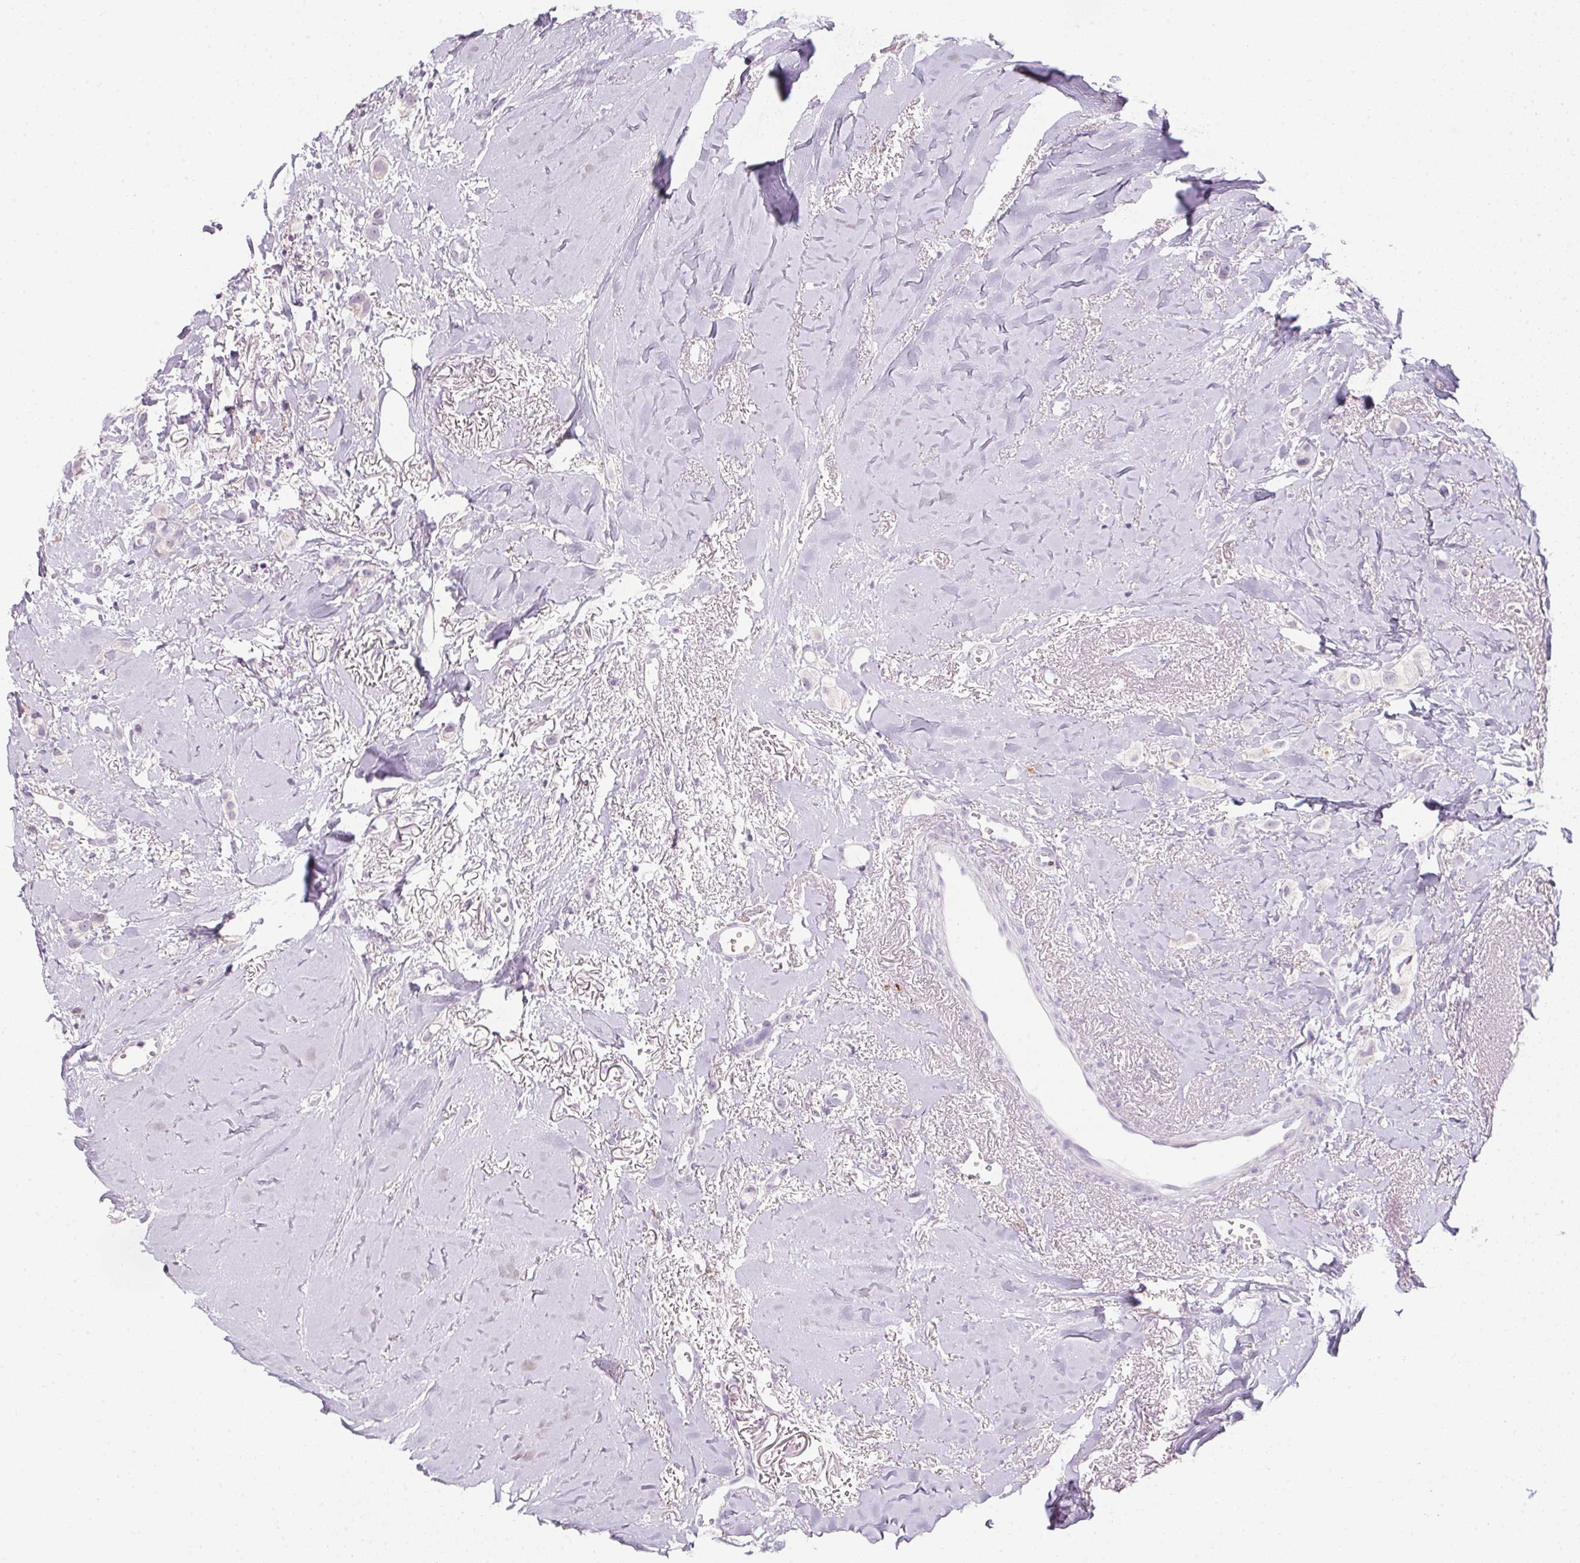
{"staining": {"intensity": "negative", "quantity": "none", "location": "none"}, "tissue": "breast cancer", "cell_type": "Tumor cells", "image_type": "cancer", "snomed": [{"axis": "morphology", "description": "Duct carcinoma"}, {"axis": "topography", "description": "Breast"}], "caption": "There is no significant staining in tumor cells of breast infiltrating ductal carcinoma.", "gene": "ECPAS", "patient": {"sex": "female", "age": 85}}